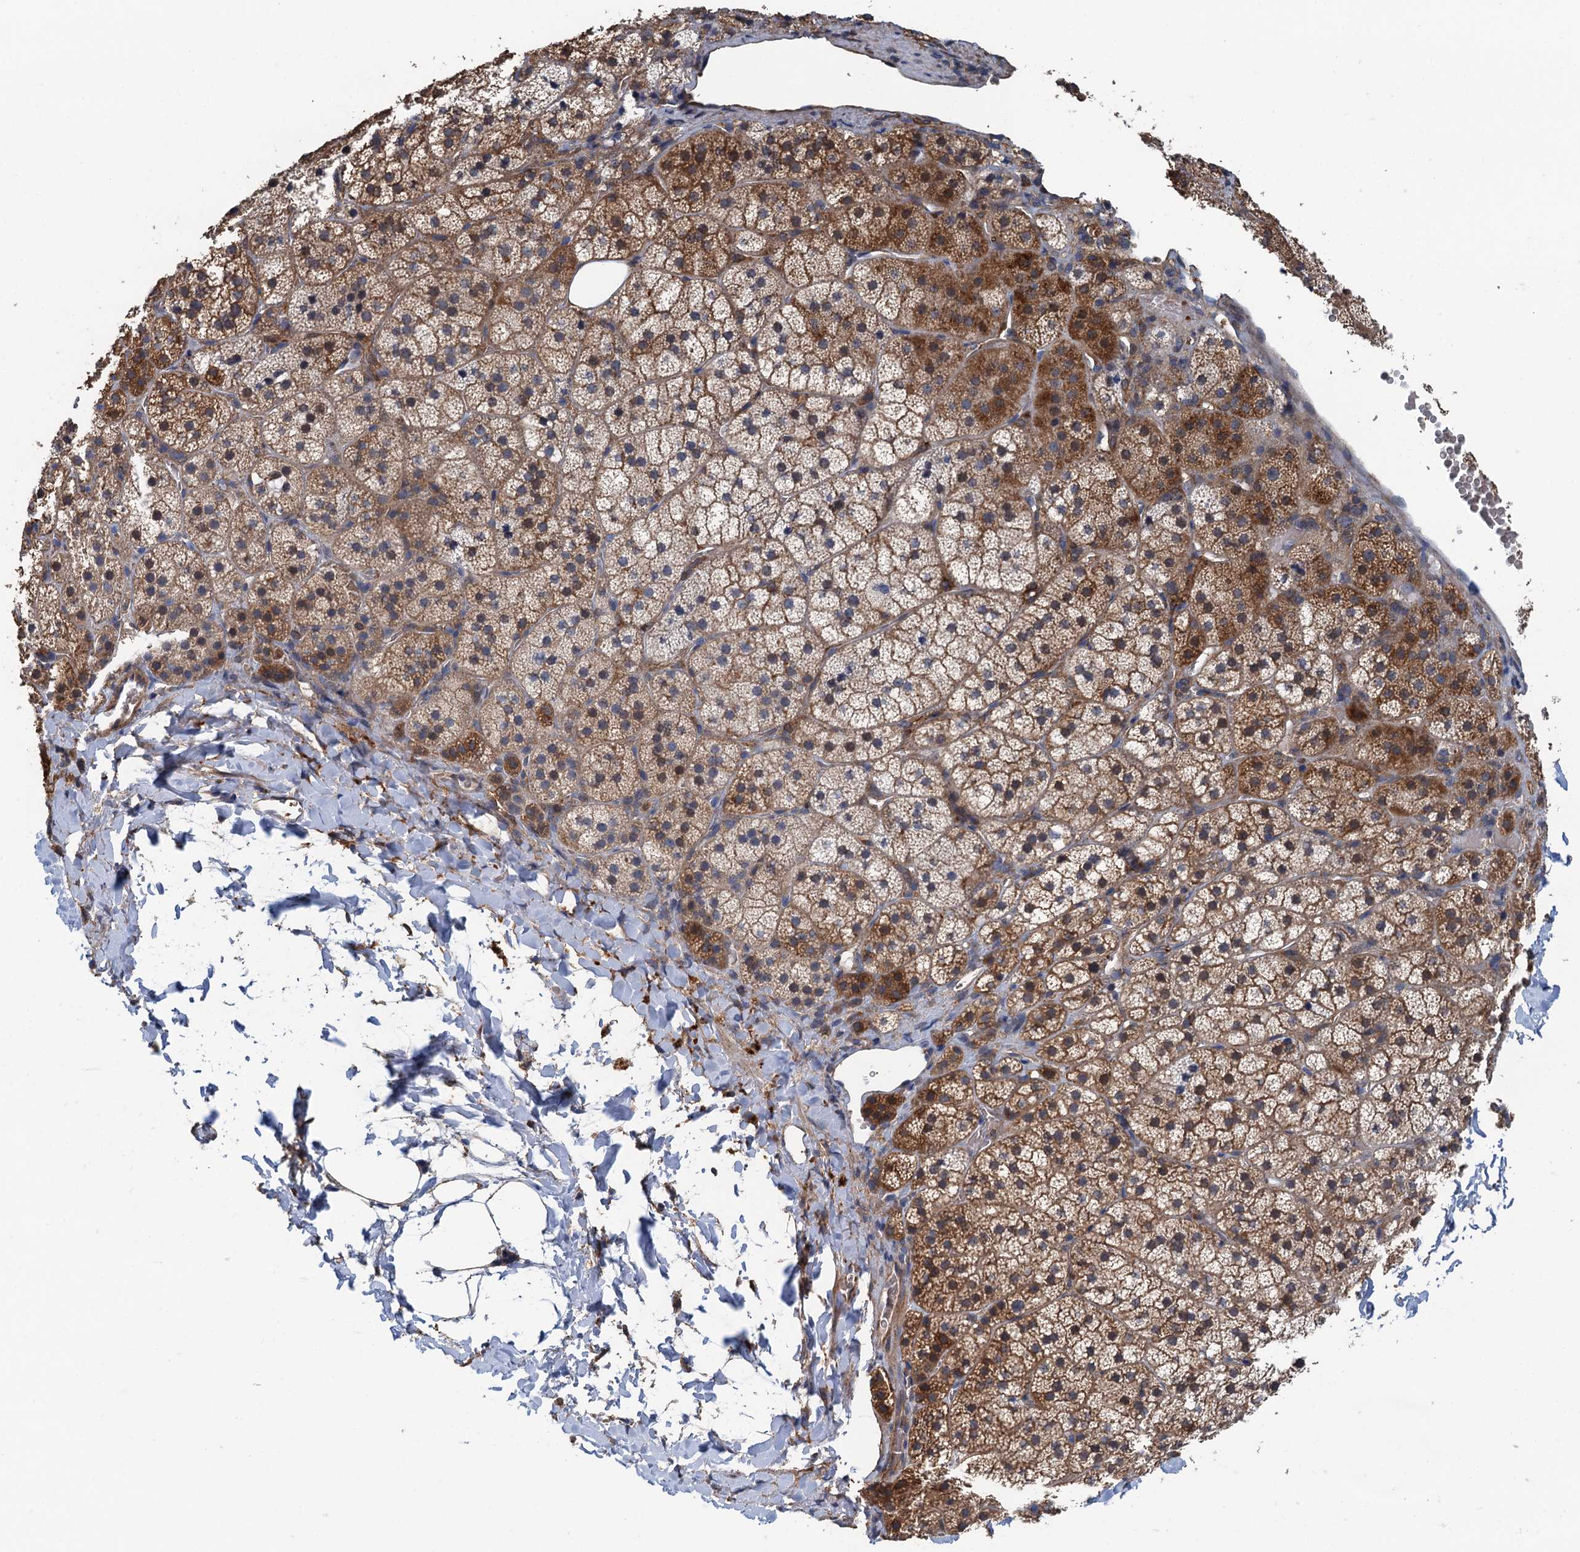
{"staining": {"intensity": "moderate", "quantity": ">75%", "location": "cytoplasmic/membranous"}, "tissue": "adrenal gland", "cell_type": "Glandular cells", "image_type": "normal", "snomed": [{"axis": "morphology", "description": "Normal tissue, NOS"}, {"axis": "topography", "description": "Adrenal gland"}], "caption": "This is a micrograph of immunohistochemistry (IHC) staining of benign adrenal gland, which shows moderate expression in the cytoplasmic/membranous of glandular cells.", "gene": "RSAD2", "patient": {"sex": "female", "age": 44}}